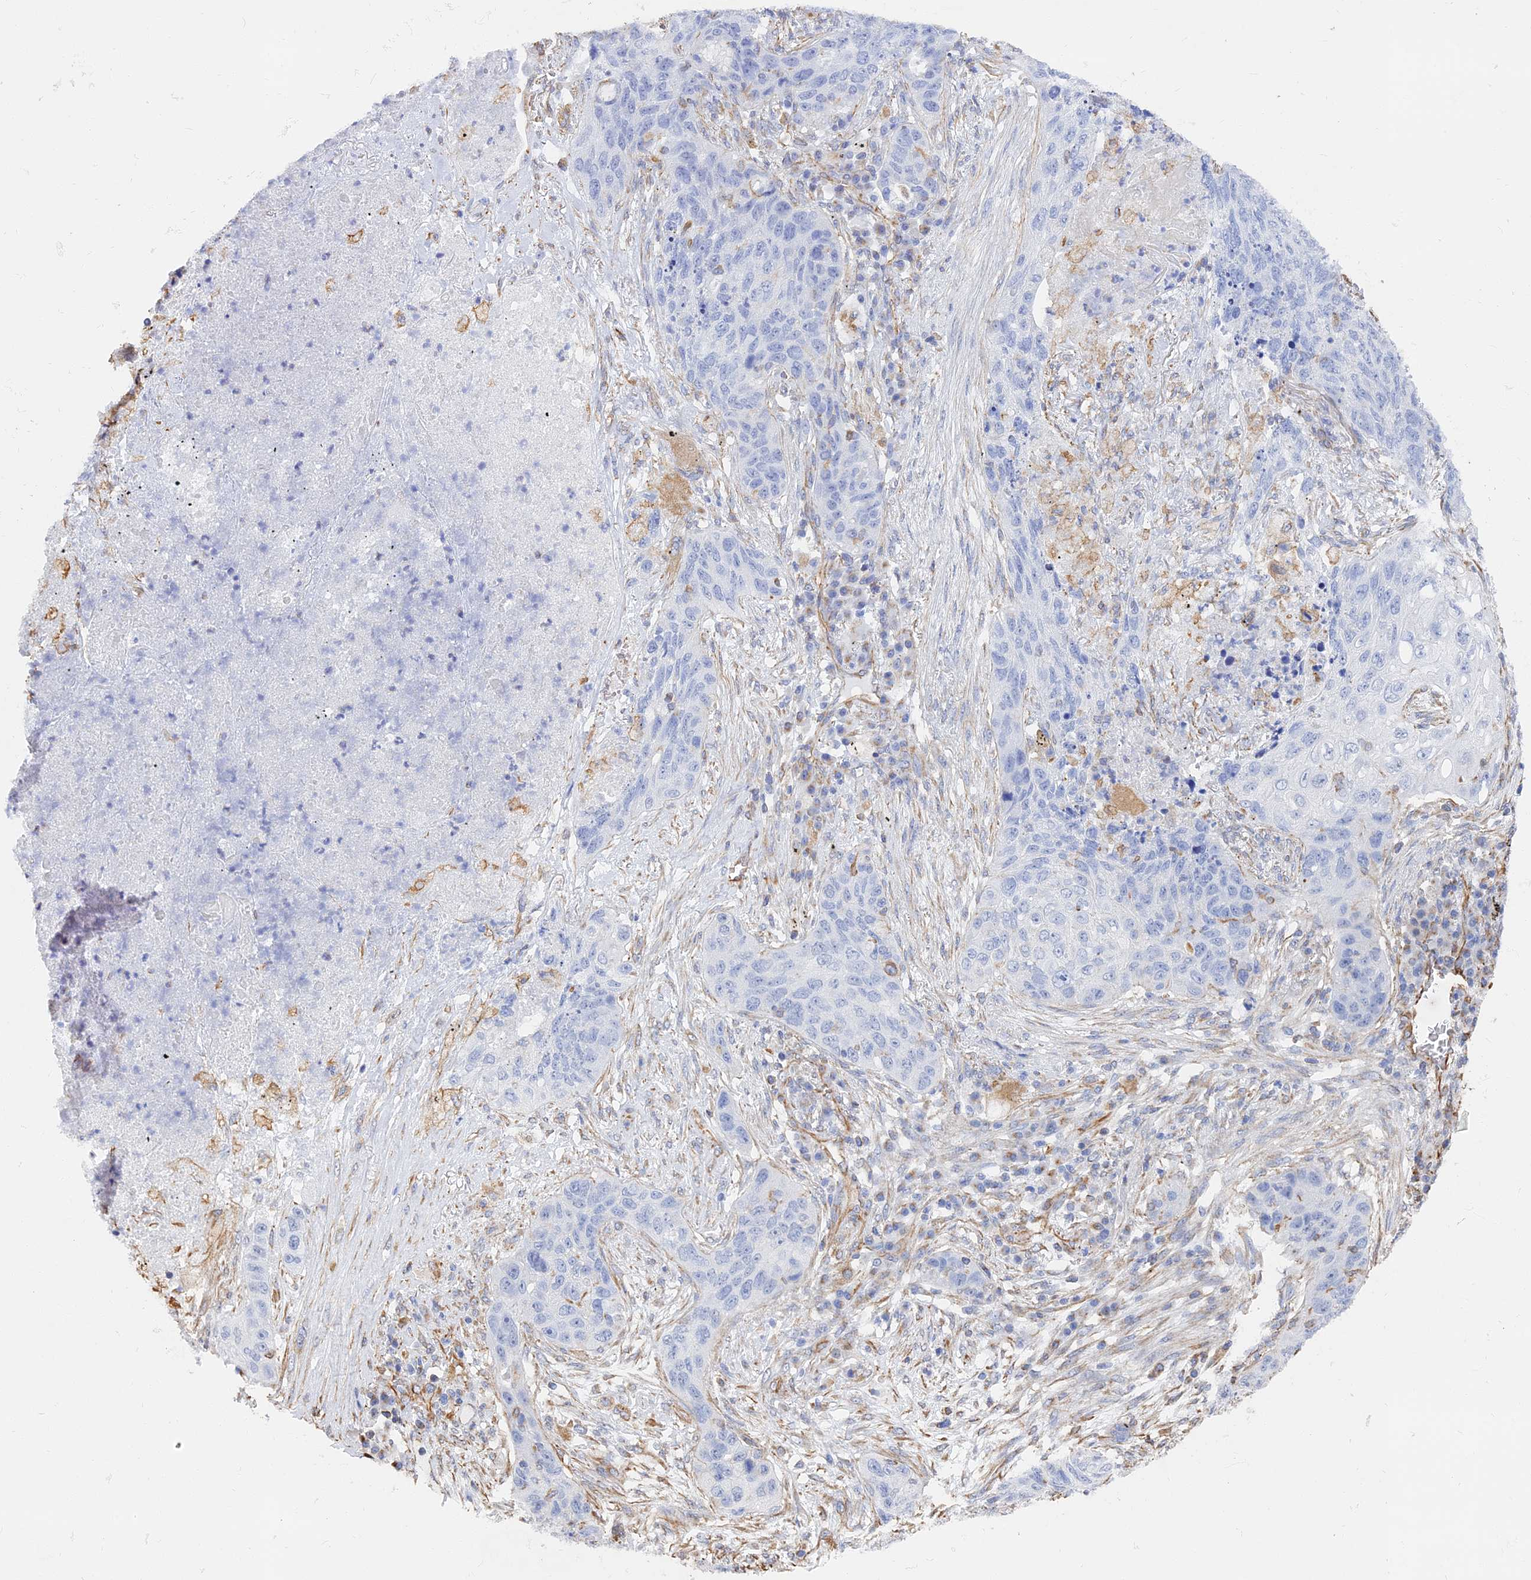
{"staining": {"intensity": "negative", "quantity": "none", "location": "none"}, "tissue": "lung cancer", "cell_type": "Tumor cells", "image_type": "cancer", "snomed": [{"axis": "morphology", "description": "Squamous cell carcinoma, NOS"}, {"axis": "topography", "description": "Lung"}], "caption": "An image of human squamous cell carcinoma (lung) is negative for staining in tumor cells.", "gene": "RMC1", "patient": {"sex": "female", "age": 63}}